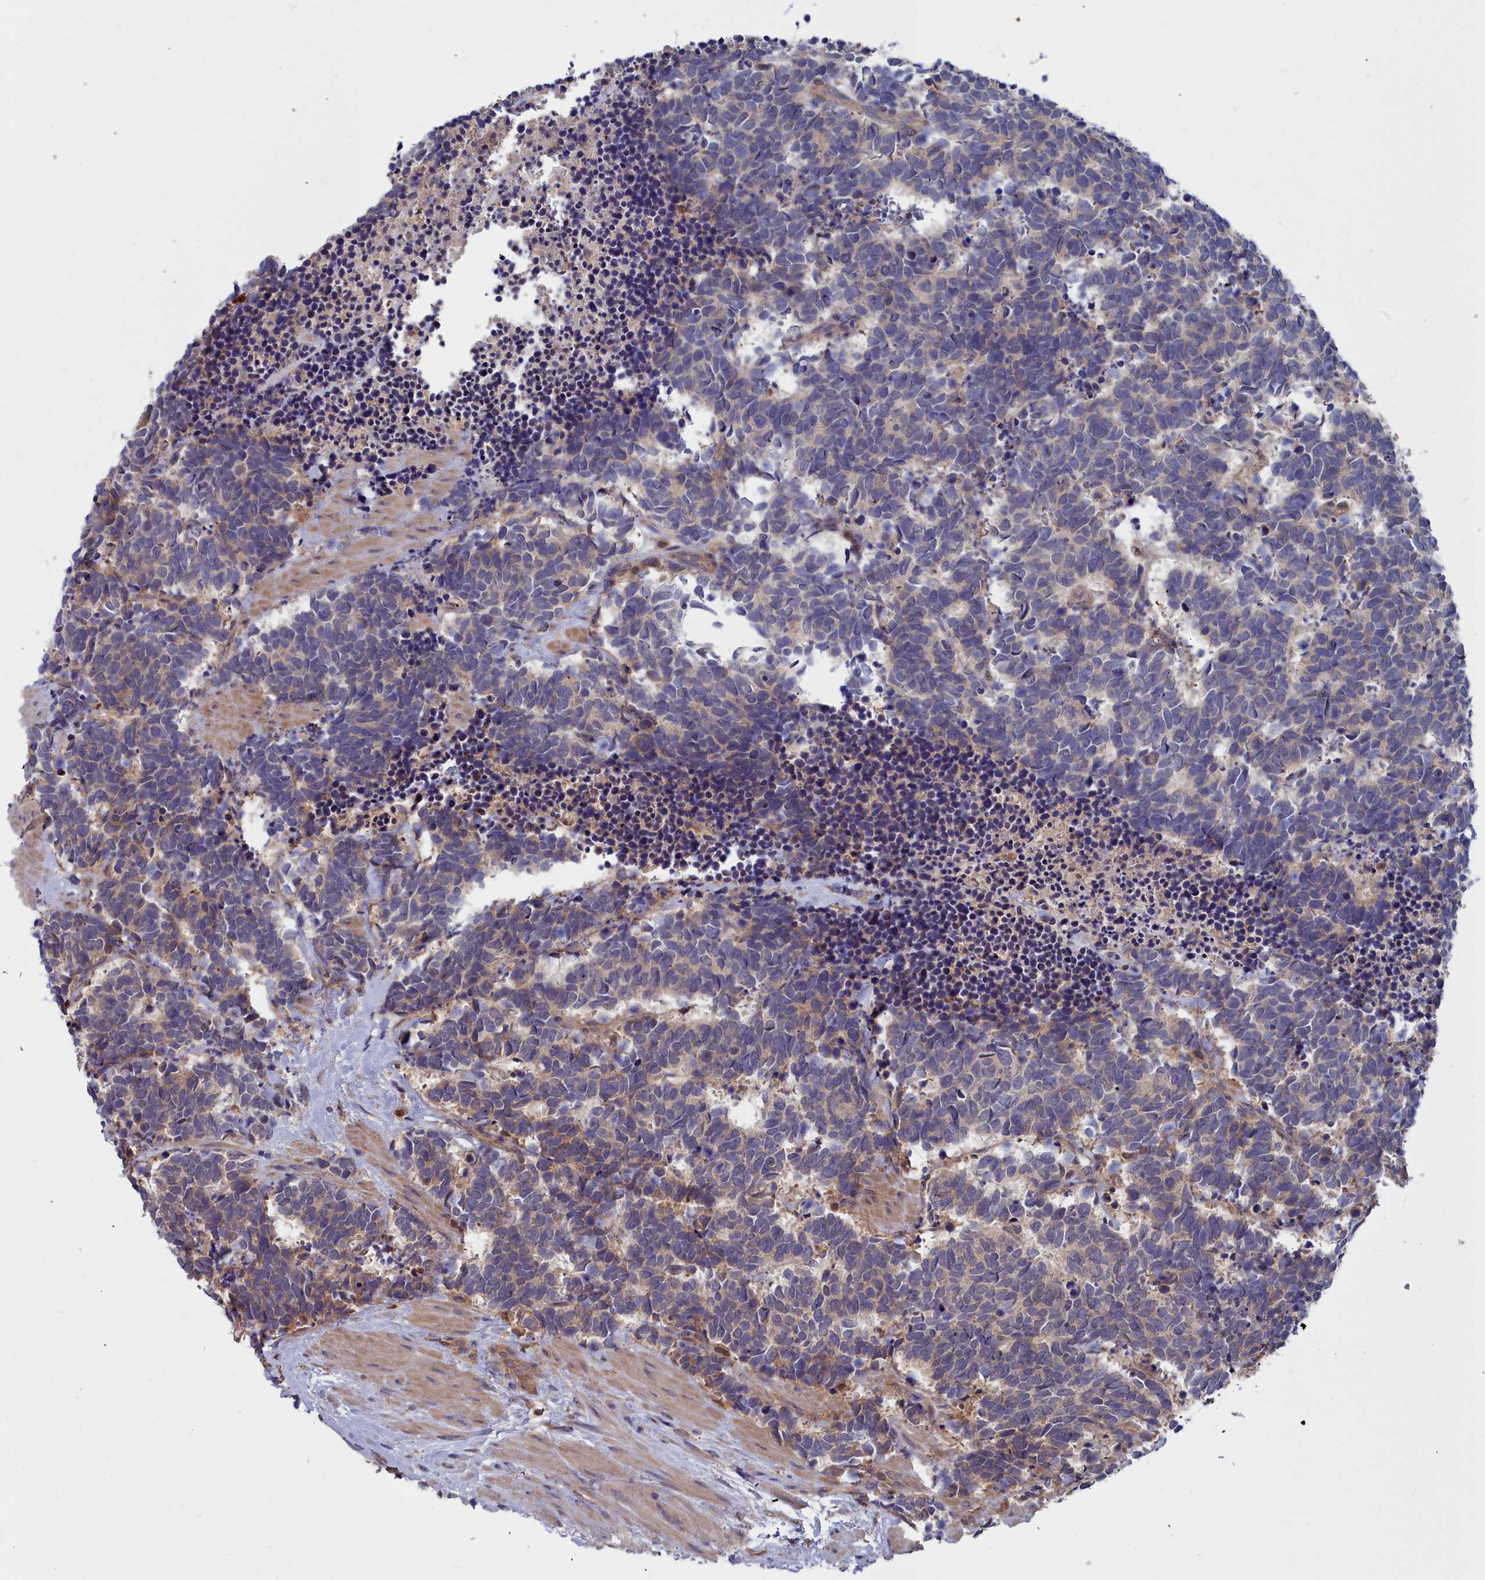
{"staining": {"intensity": "weak", "quantity": "25%-75%", "location": "cytoplasmic/membranous"}, "tissue": "carcinoid", "cell_type": "Tumor cells", "image_type": "cancer", "snomed": [{"axis": "morphology", "description": "Carcinoma, NOS"}, {"axis": "morphology", "description": "Carcinoid, malignant, NOS"}, {"axis": "topography", "description": "Prostate"}], "caption": "High-power microscopy captured an IHC micrograph of malignant carcinoid, revealing weak cytoplasmic/membranous positivity in about 25%-75% of tumor cells.", "gene": "GFRA2", "patient": {"sex": "male", "age": 57}}